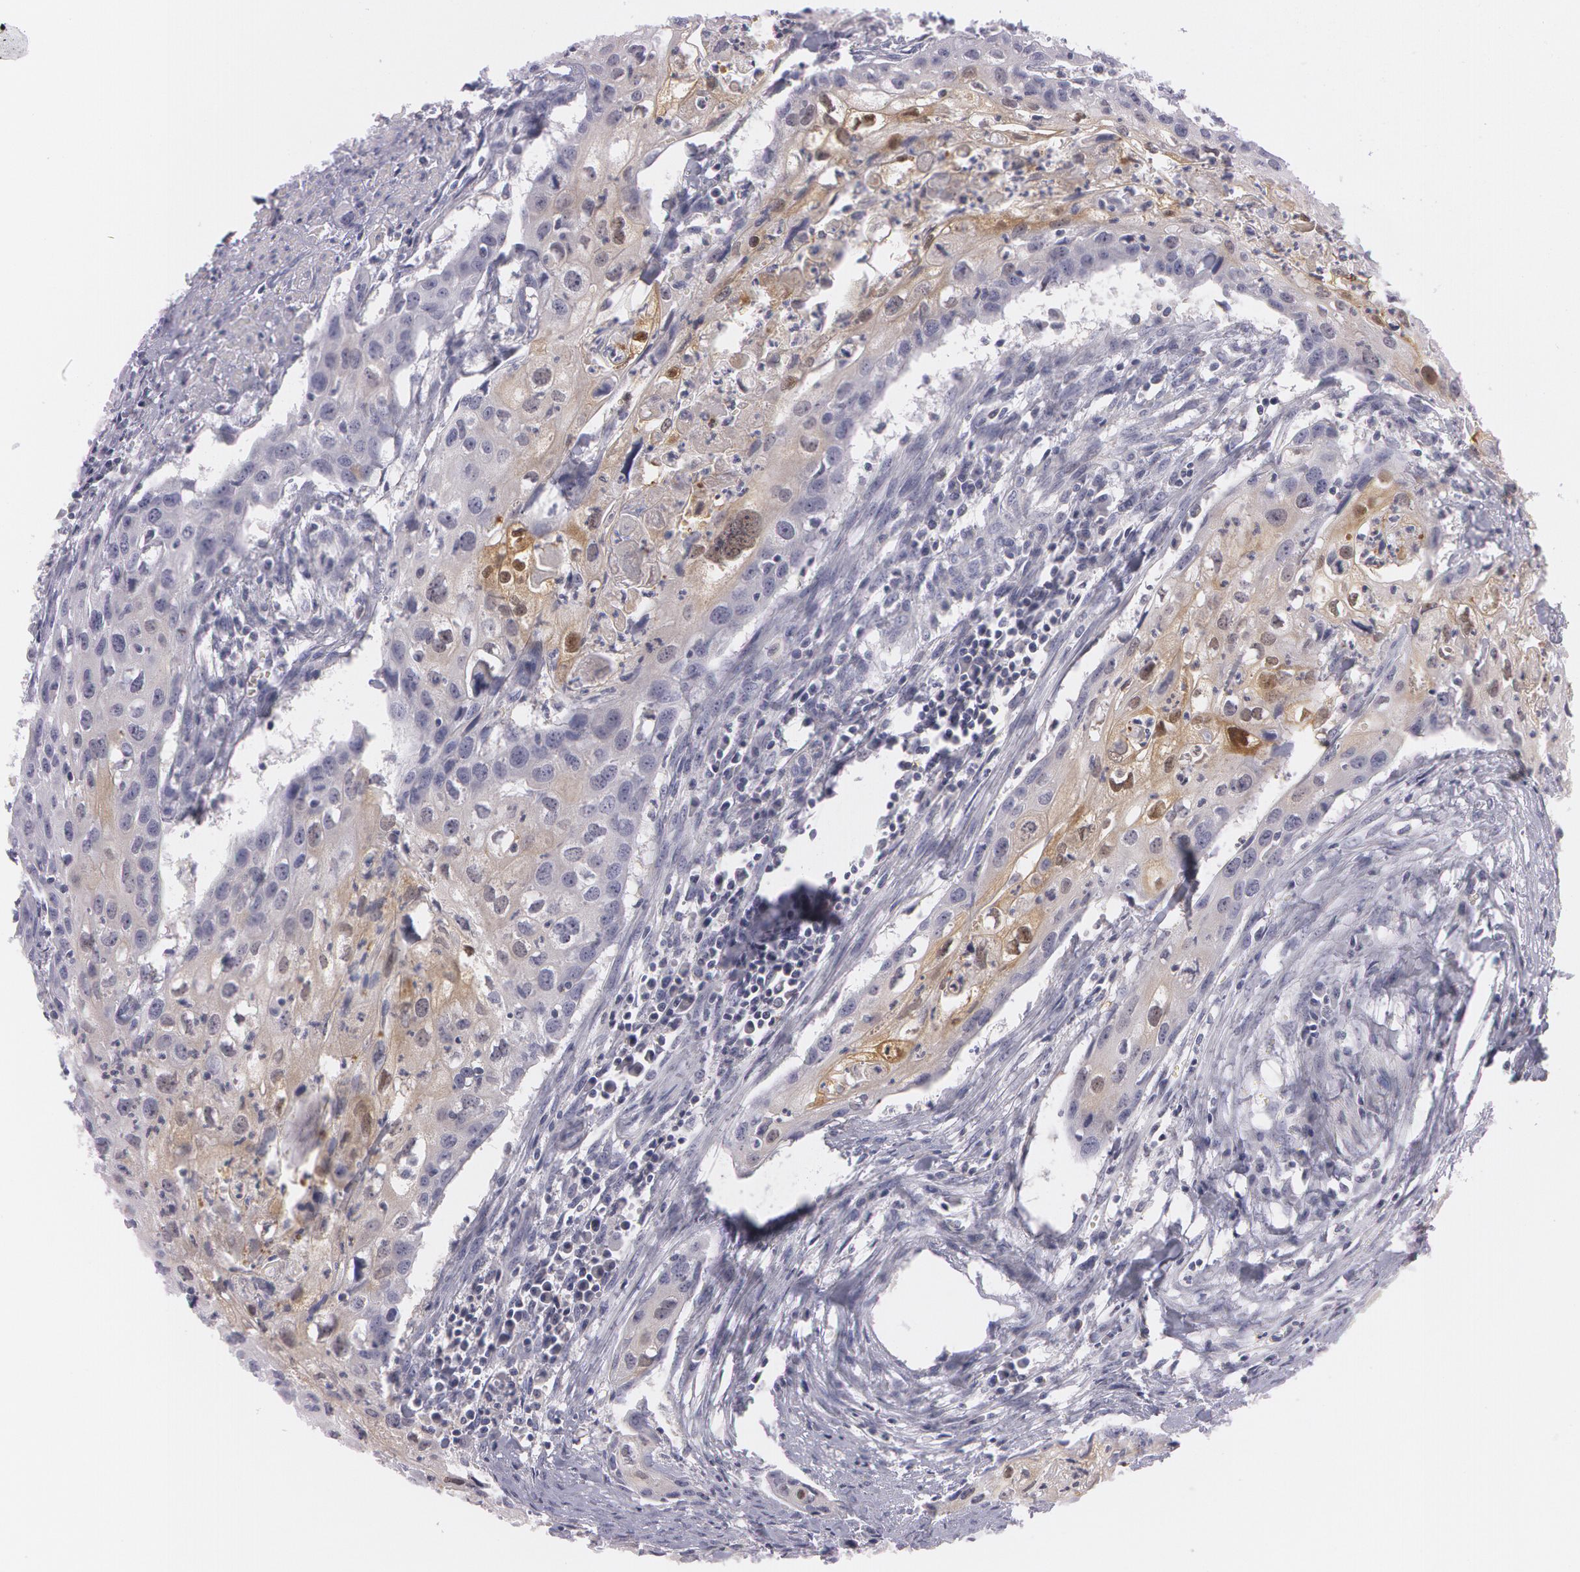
{"staining": {"intensity": "weak", "quantity": "<25%", "location": "nuclear"}, "tissue": "urothelial cancer", "cell_type": "Tumor cells", "image_type": "cancer", "snomed": [{"axis": "morphology", "description": "Urothelial carcinoma, High grade"}, {"axis": "topography", "description": "Urinary bladder"}], "caption": "The immunohistochemistry (IHC) image has no significant staining in tumor cells of urothelial cancer tissue.", "gene": "IL1RN", "patient": {"sex": "male", "age": 54}}